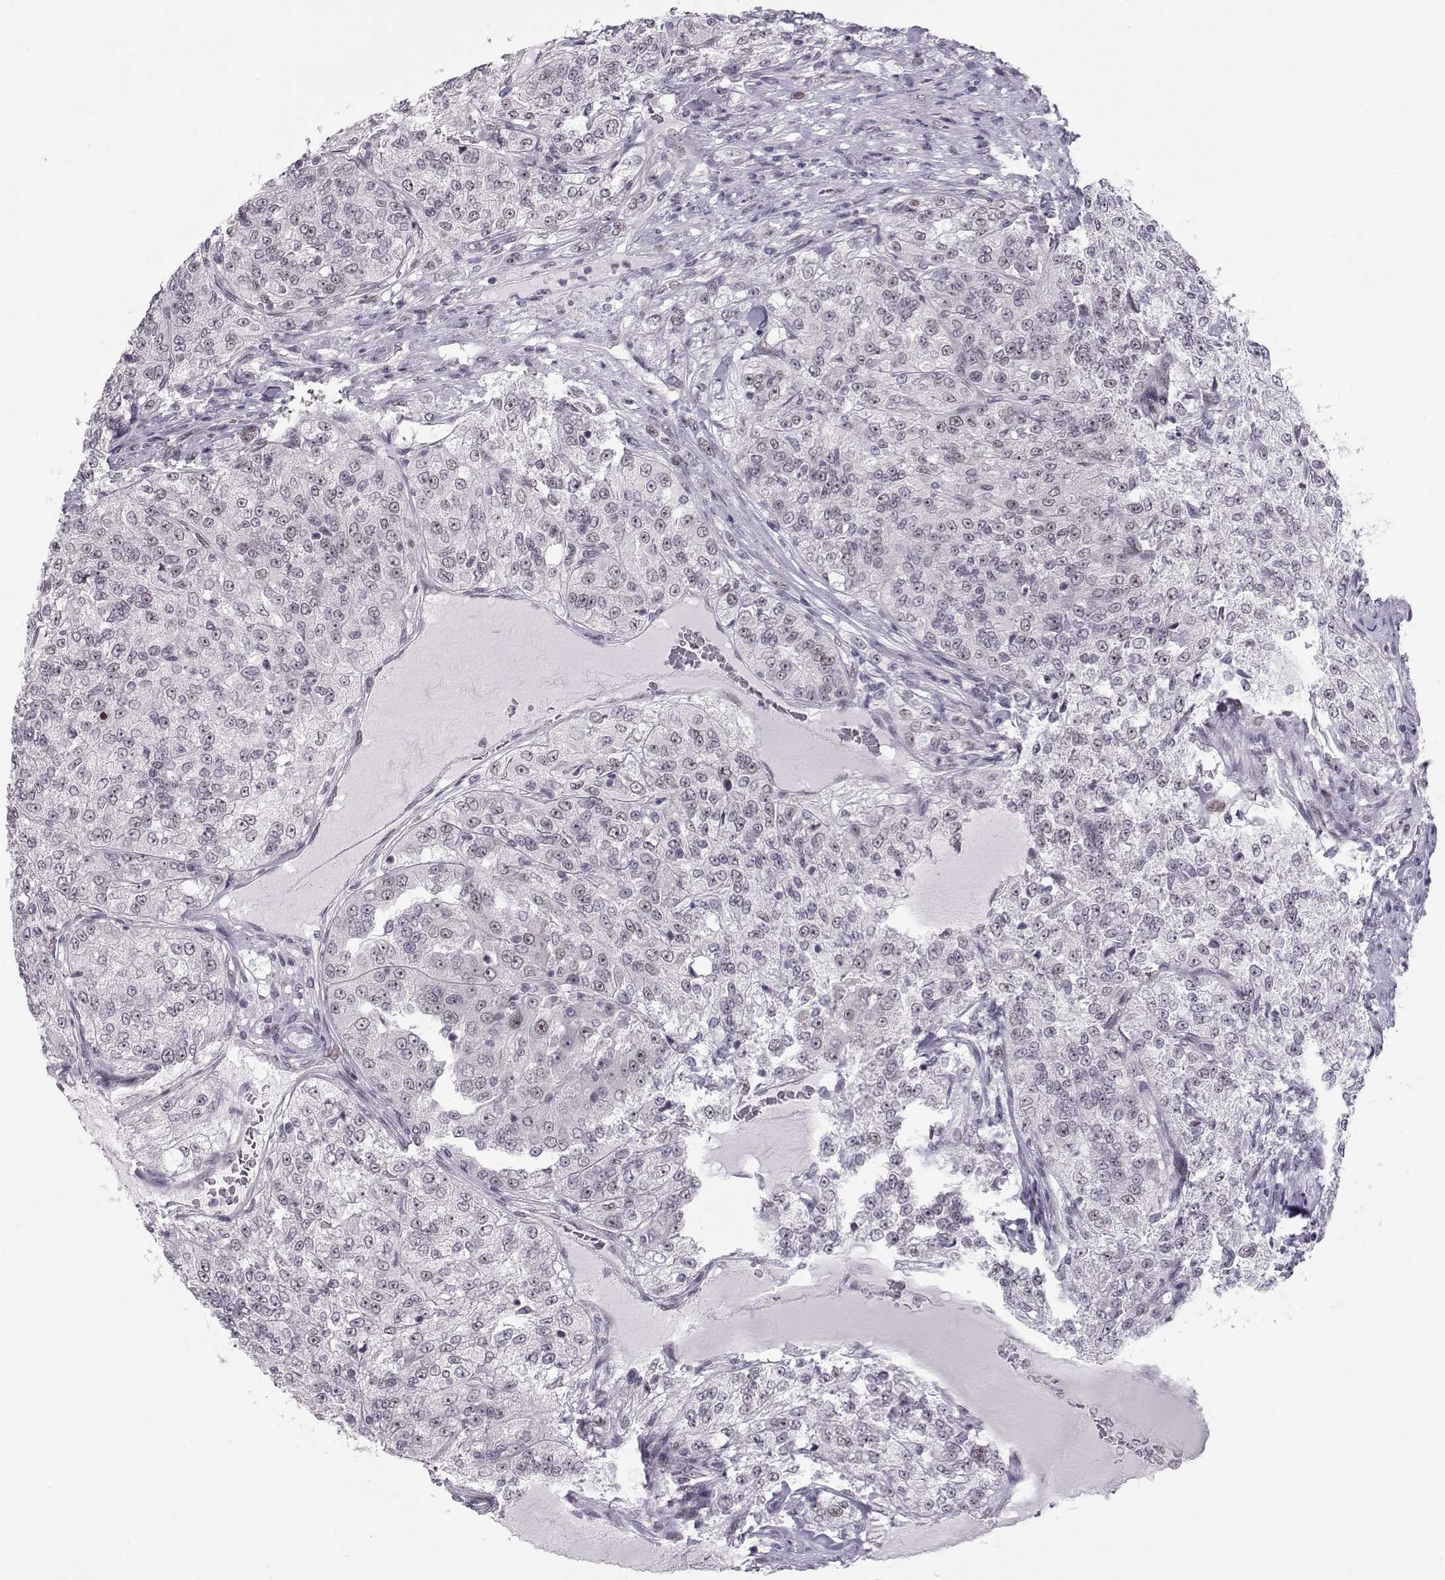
{"staining": {"intensity": "negative", "quantity": "none", "location": "none"}, "tissue": "renal cancer", "cell_type": "Tumor cells", "image_type": "cancer", "snomed": [{"axis": "morphology", "description": "Adenocarcinoma, NOS"}, {"axis": "topography", "description": "Kidney"}], "caption": "Human renal cancer stained for a protein using immunohistochemistry reveals no expression in tumor cells.", "gene": "SIX6", "patient": {"sex": "female", "age": 63}}